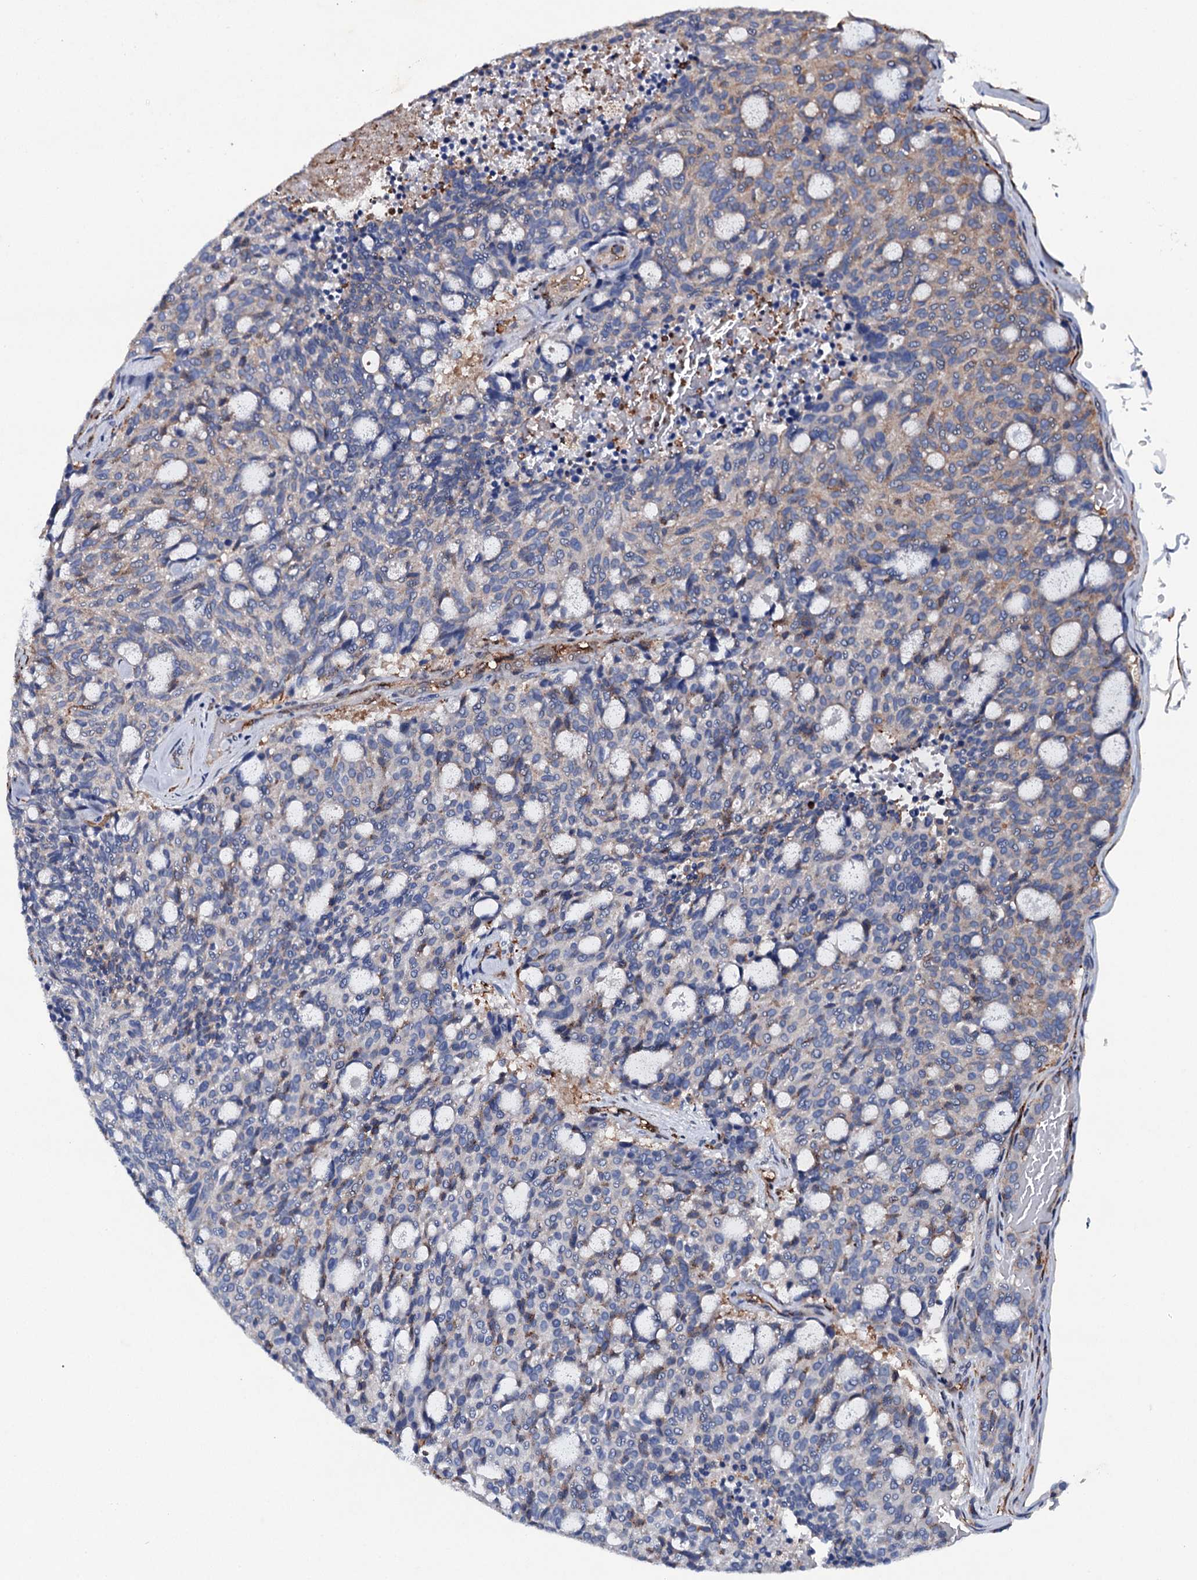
{"staining": {"intensity": "negative", "quantity": "none", "location": "none"}, "tissue": "carcinoid", "cell_type": "Tumor cells", "image_type": "cancer", "snomed": [{"axis": "morphology", "description": "Carcinoid, malignant, NOS"}, {"axis": "topography", "description": "Pancreas"}], "caption": "Tumor cells are negative for protein expression in human carcinoid.", "gene": "MS4A4E", "patient": {"sex": "female", "age": 54}}